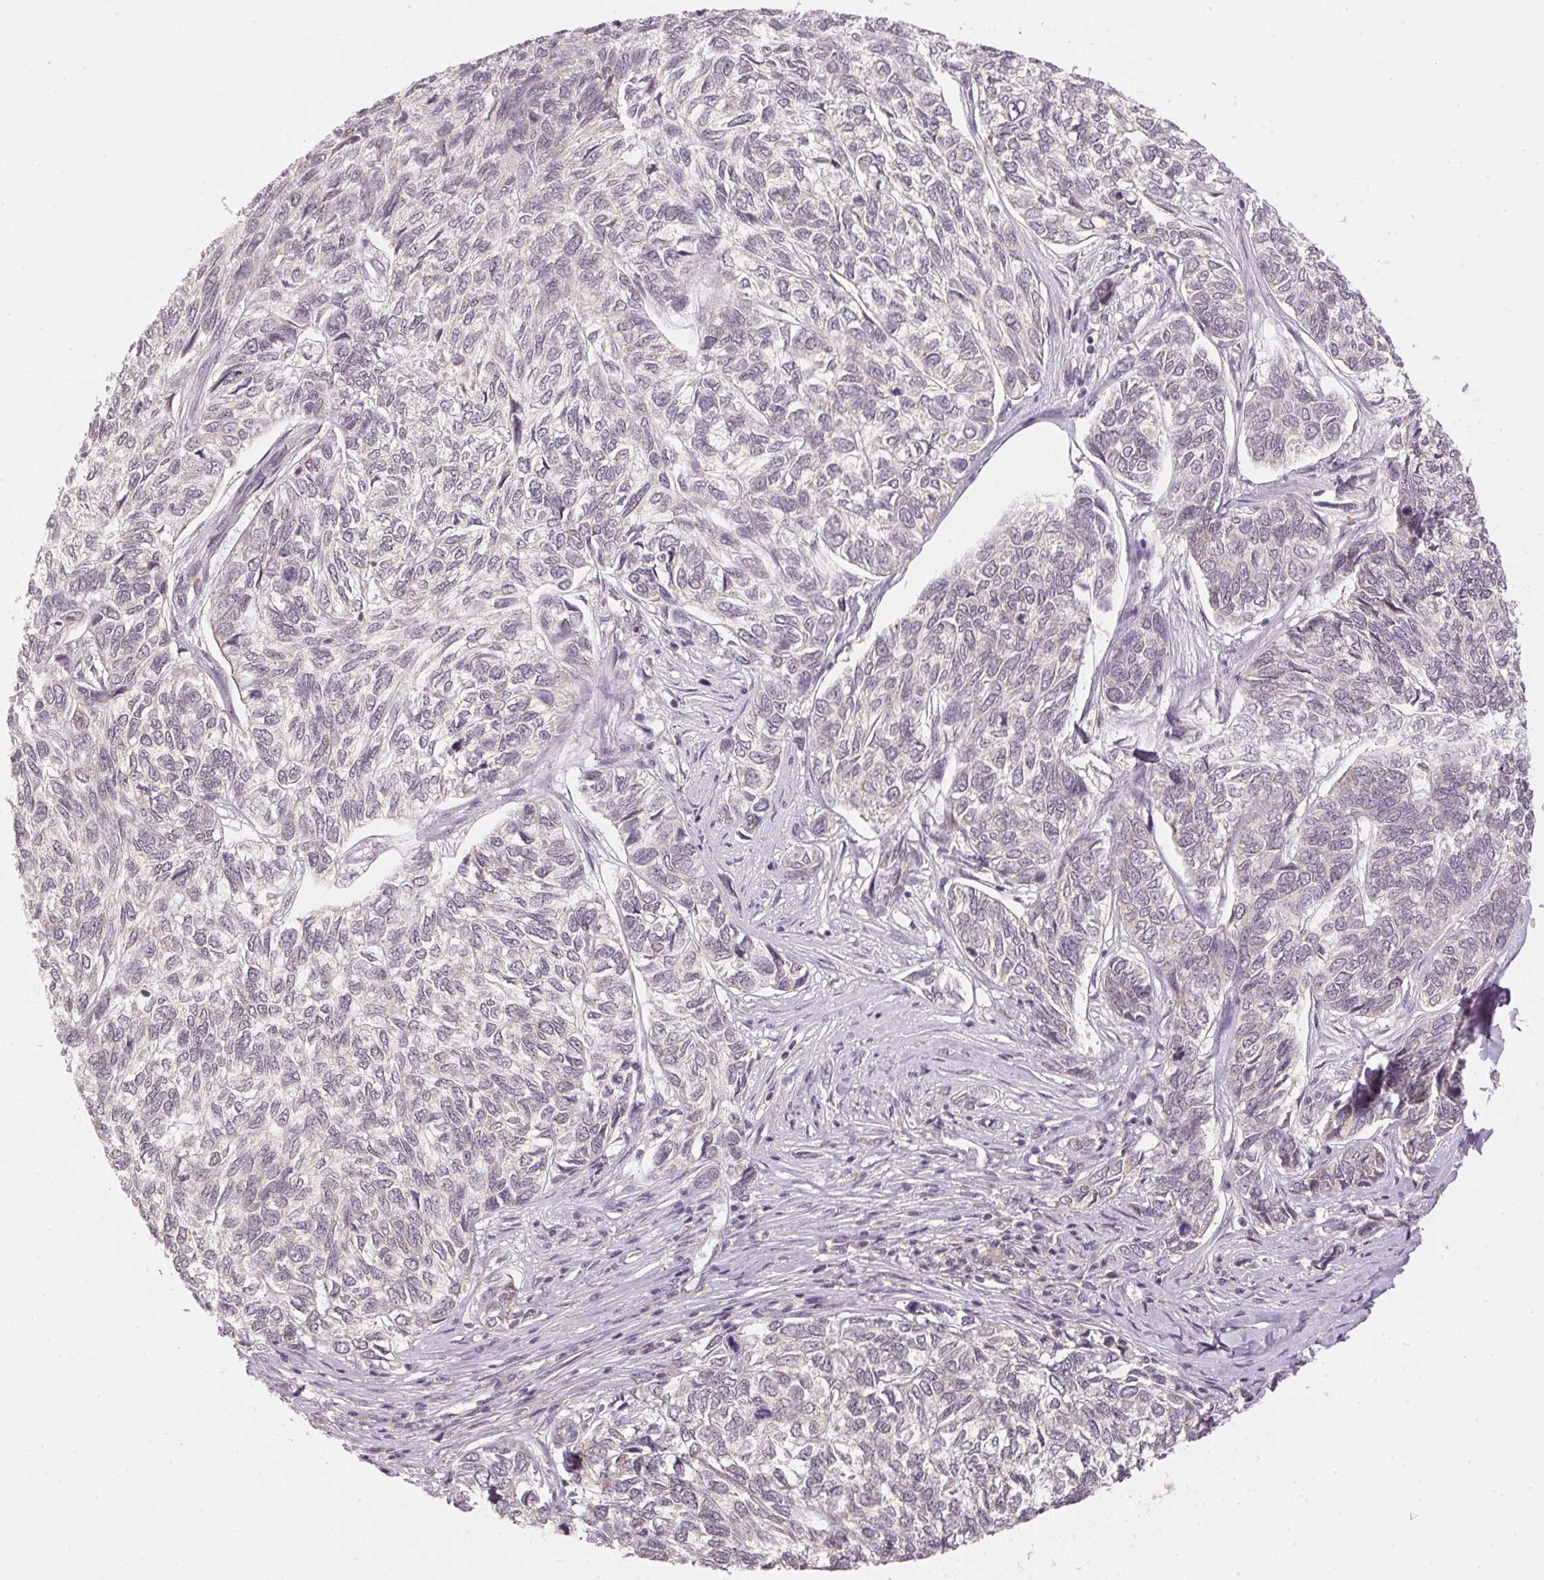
{"staining": {"intensity": "negative", "quantity": "none", "location": "none"}, "tissue": "skin cancer", "cell_type": "Tumor cells", "image_type": "cancer", "snomed": [{"axis": "morphology", "description": "Basal cell carcinoma"}, {"axis": "topography", "description": "Skin"}], "caption": "This is a photomicrograph of immunohistochemistry staining of basal cell carcinoma (skin), which shows no positivity in tumor cells.", "gene": "KPRP", "patient": {"sex": "female", "age": 65}}